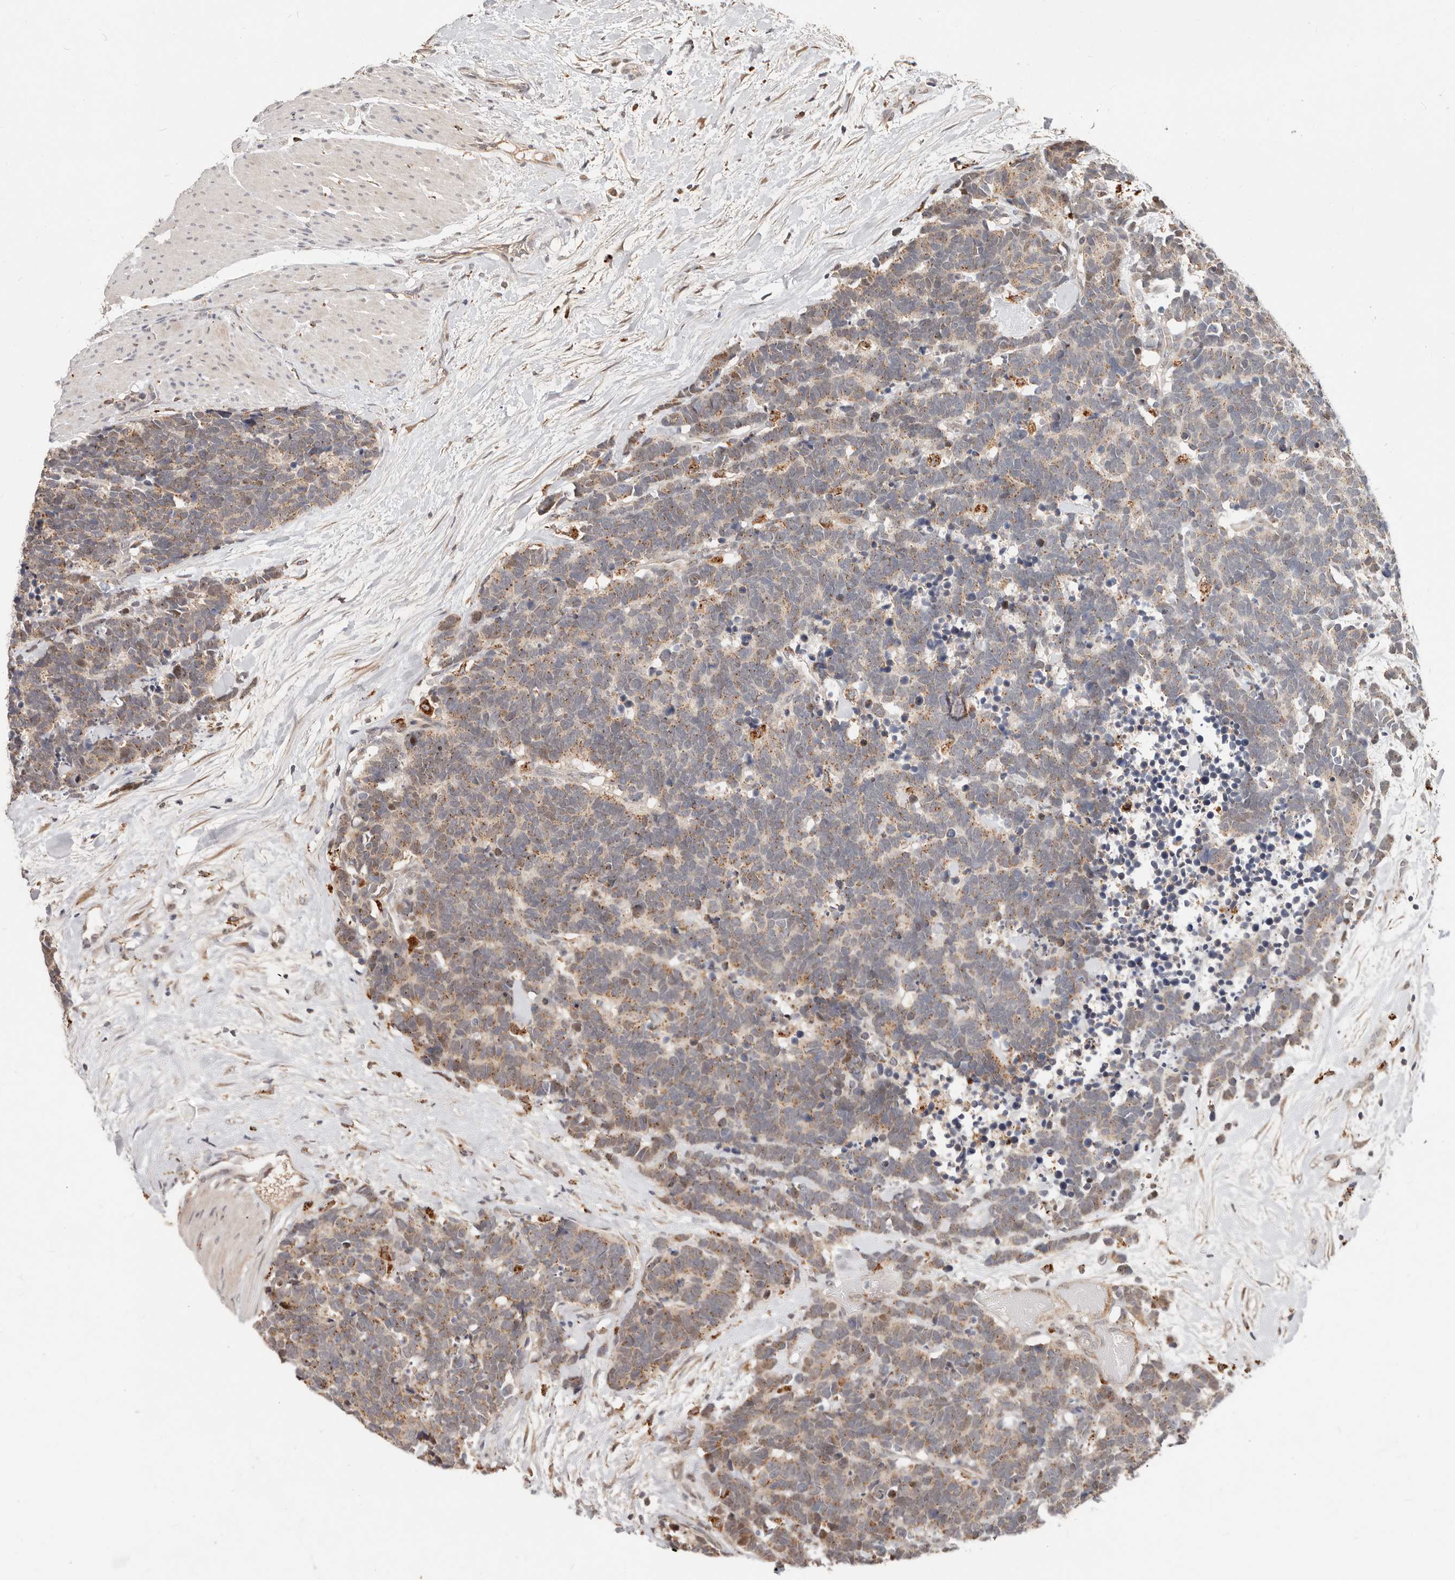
{"staining": {"intensity": "moderate", "quantity": "25%-75%", "location": "cytoplasmic/membranous"}, "tissue": "carcinoid", "cell_type": "Tumor cells", "image_type": "cancer", "snomed": [{"axis": "morphology", "description": "Carcinoma, NOS"}, {"axis": "morphology", "description": "Carcinoid, malignant, NOS"}, {"axis": "topography", "description": "Urinary bladder"}], "caption": "Carcinoma stained with a brown dye demonstrates moderate cytoplasmic/membranous positive expression in about 25%-75% of tumor cells.", "gene": "ZRANB1", "patient": {"sex": "male", "age": 57}}